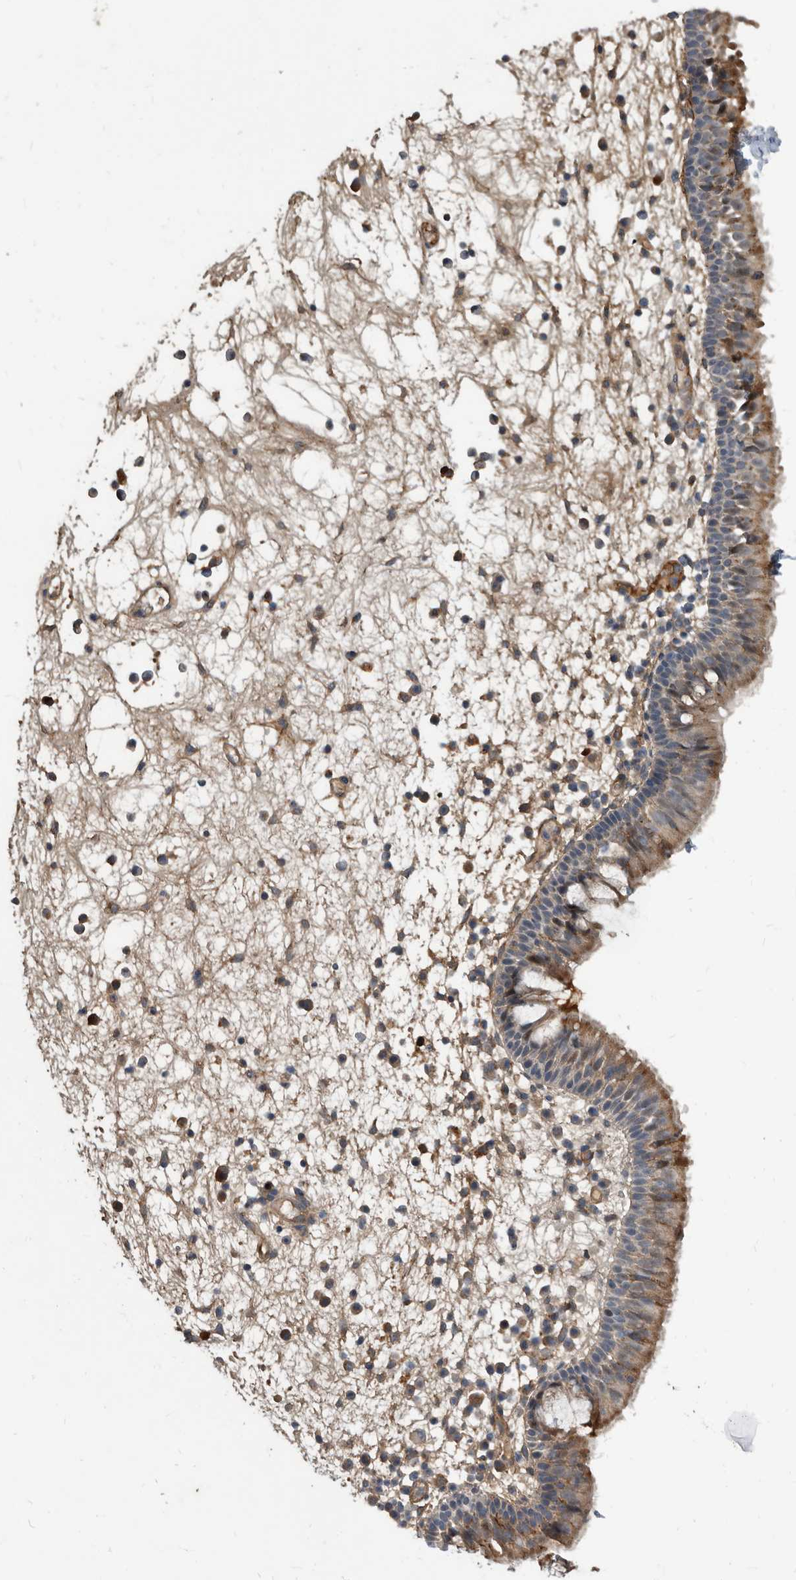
{"staining": {"intensity": "moderate", "quantity": "25%-75%", "location": "cytoplasmic/membranous"}, "tissue": "nasopharynx", "cell_type": "Respiratory epithelial cells", "image_type": "normal", "snomed": [{"axis": "morphology", "description": "Normal tissue, NOS"}, {"axis": "morphology", "description": "Inflammation, NOS"}, {"axis": "morphology", "description": "Malignant melanoma, Metastatic site"}, {"axis": "topography", "description": "Nasopharynx"}], "caption": "Respiratory epithelial cells display moderate cytoplasmic/membranous expression in approximately 25%-75% of cells in unremarkable nasopharynx. (Brightfield microscopy of DAB IHC at high magnification).", "gene": "PI15", "patient": {"sex": "male", "age": 70}}